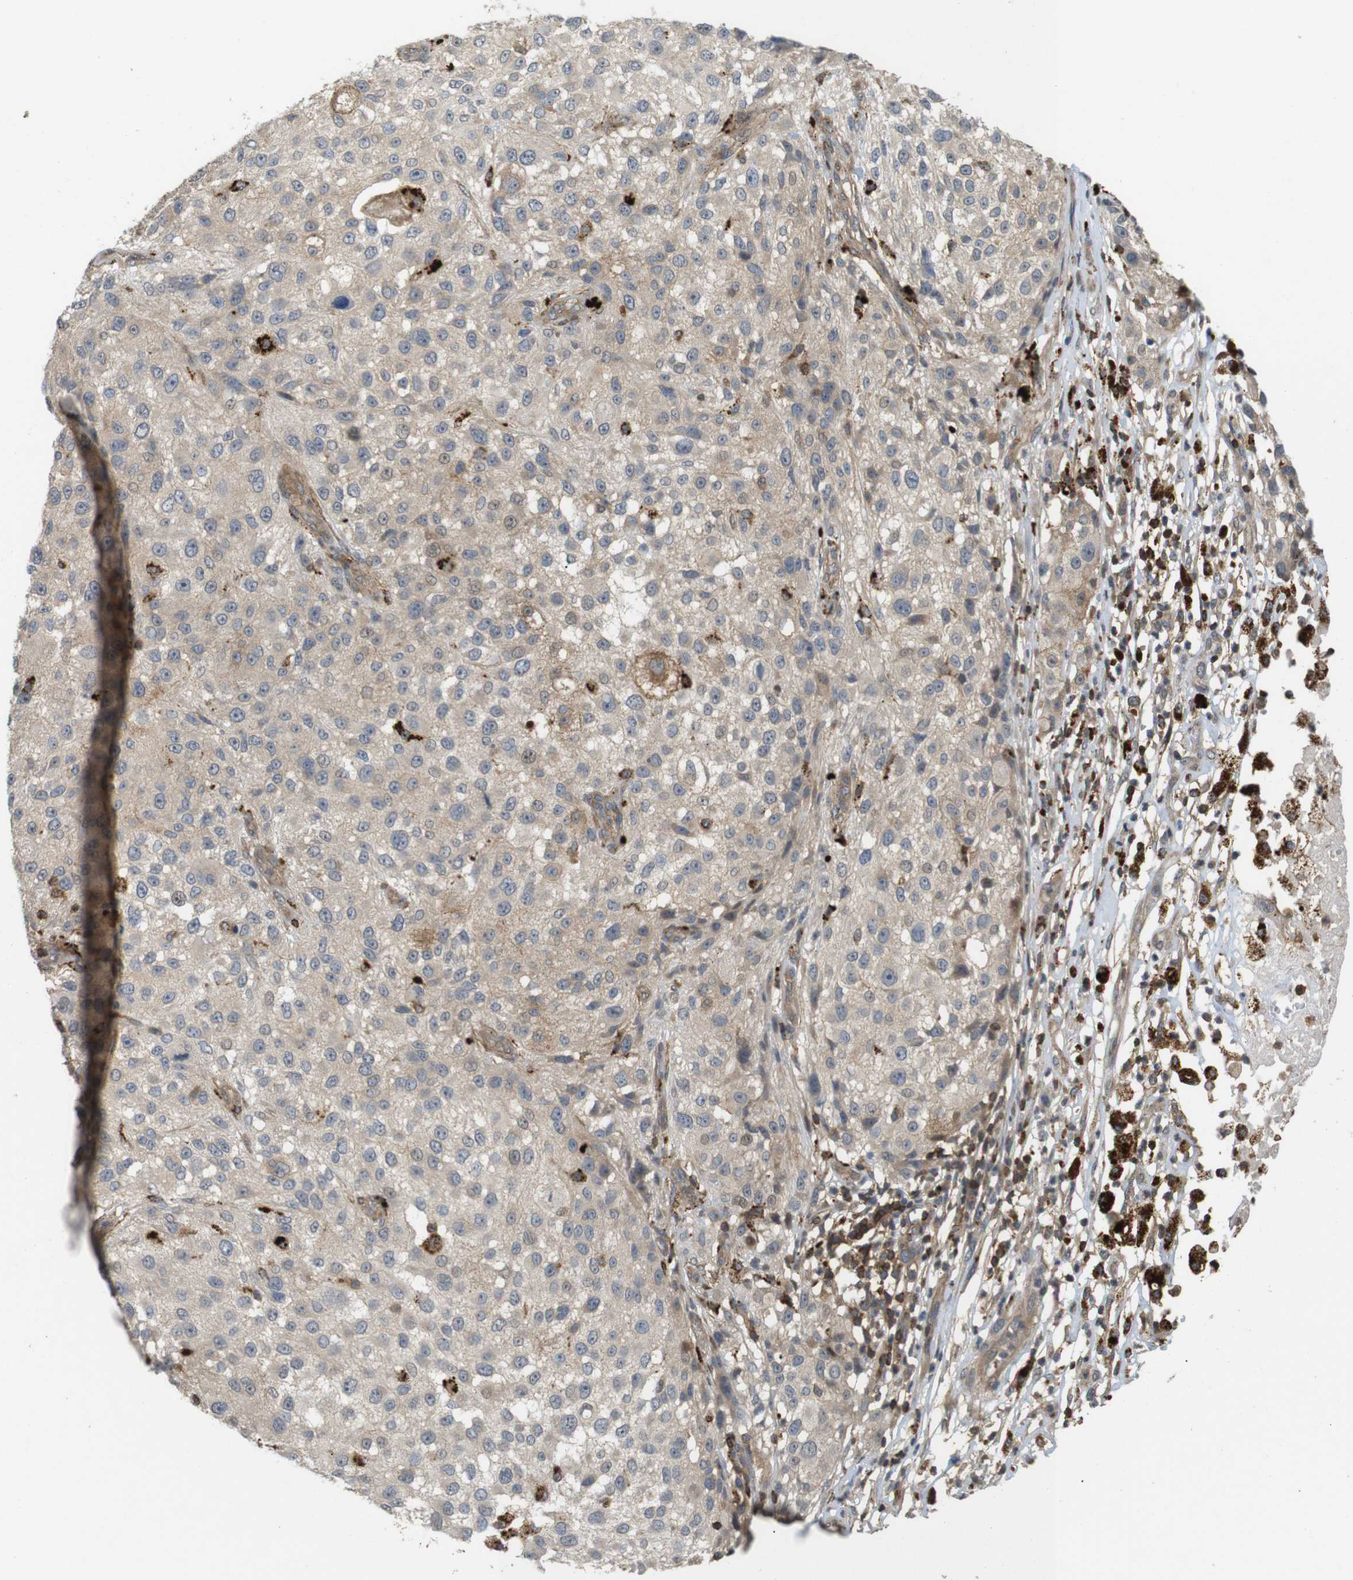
{"staining": {"intensity": "weak", "quantity": ">75%", "location": "cytoplasmic/membranous"}, "tissue": "melanoma", "cell_type": "Tumor cells", "image_type": "cancer", "snomed": [{"axis": "morphology", "description": "Necrosis, NOS"}, {"axis": "morphology", "description": "Malignant melanoma, NOS"}, {"axis": "topography", "description": "Skin"}], "caption": "A high-resolution micrograph shows immunohistochemistry staining of malignant melanoma, which reveals weak cytoplasmic/membranous expression in about >75% of tumor cells. The staining was performed using DAB (3,3'-diaminobenzidine), with brown indicating positive protein expression. Nuclei are stained blue with hematoxylin.", "gene": "KSR1", "patient": {"sex": "female", "age": 87}}